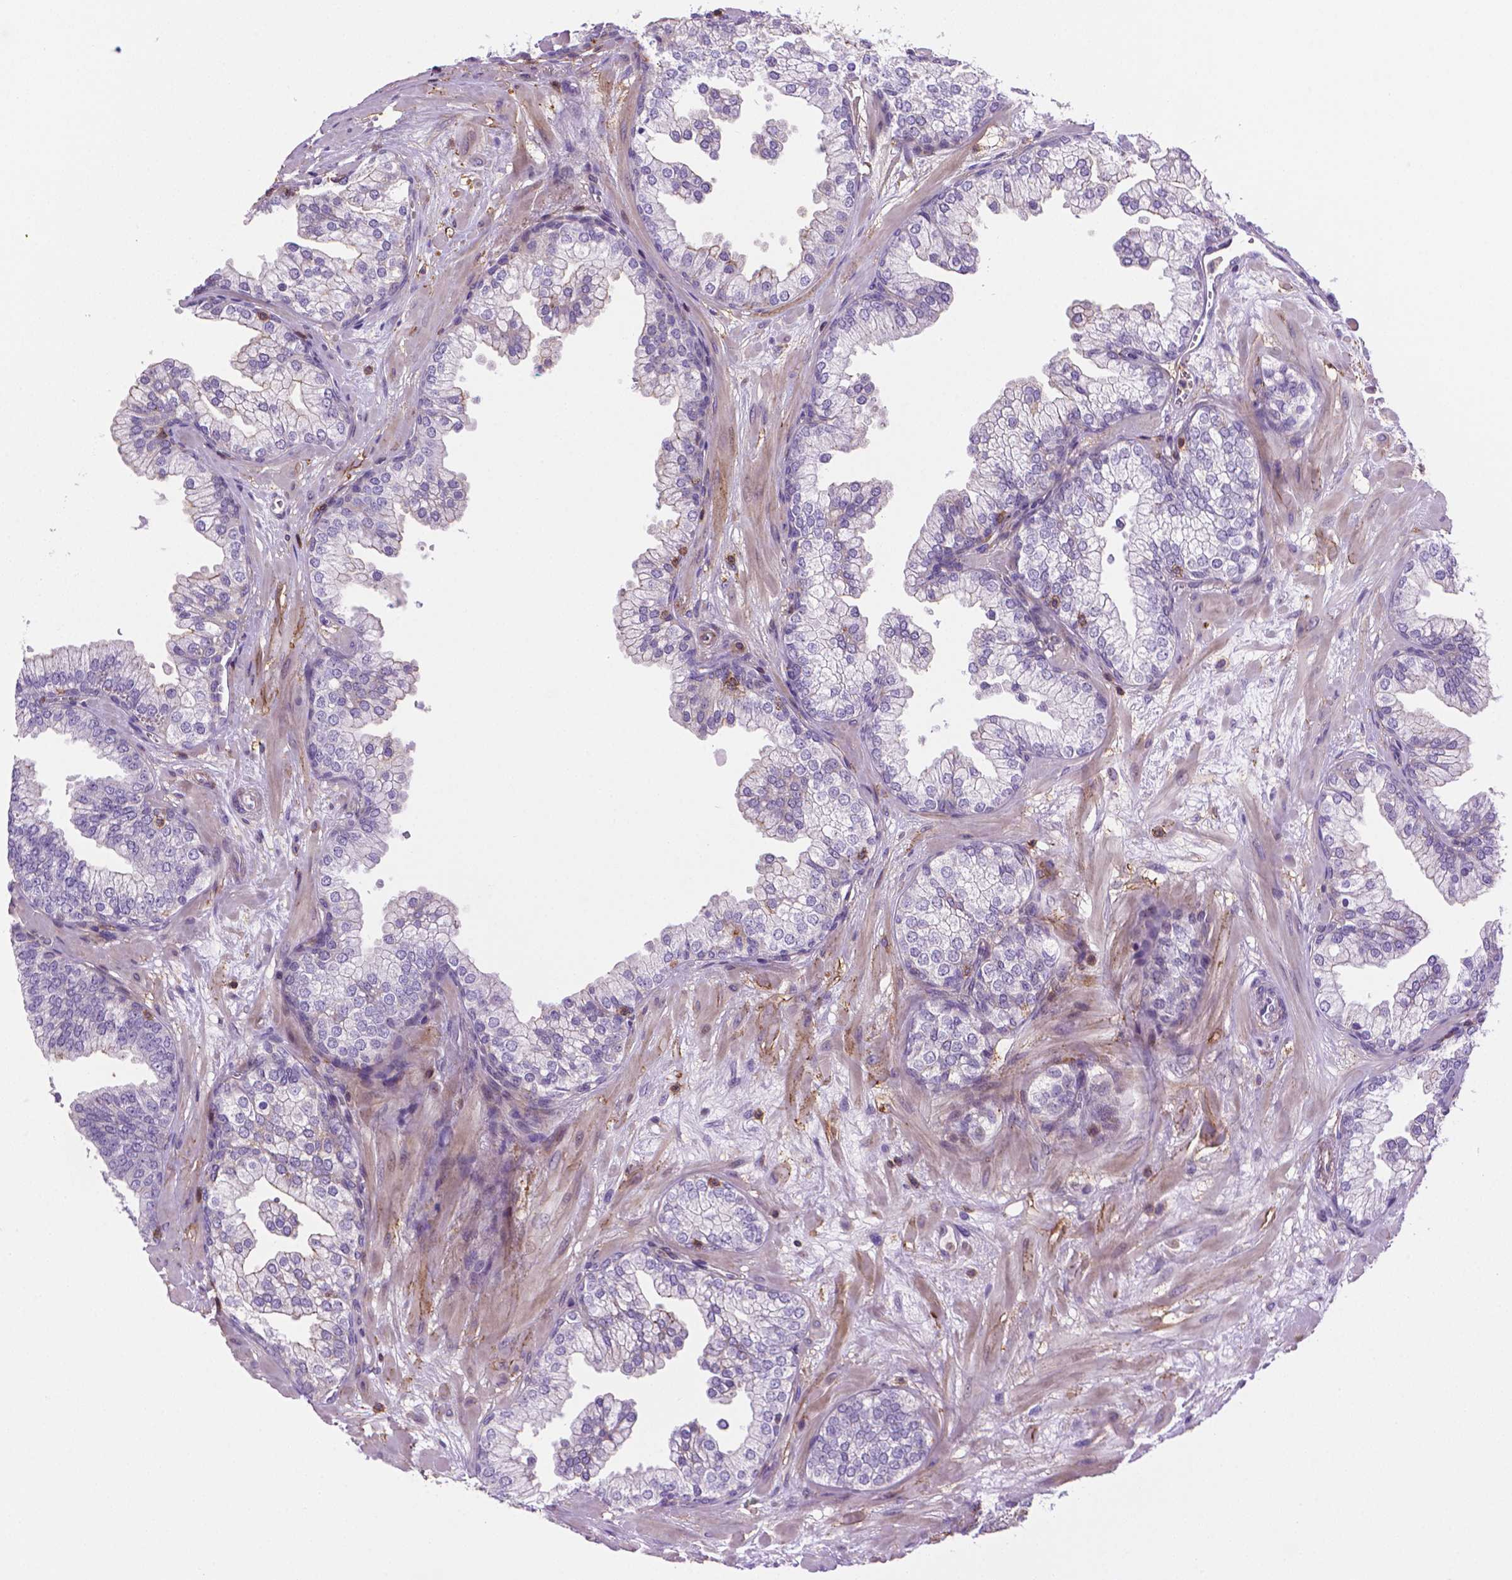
{"staining": {"intensity": "negative", "quantity": "none", "location": "none"}, "tissue": "prostate", "cell_type": "Glandular cells", "image_type": "normal", "snomed": [{"axis": "morphology", "description": "Normal tissue, NOS"}, {"axis": "topography", "description": "Prostate"}, {"axis": "topography", "description": "Peripheral nerve tissue"}], "caption": "DAB immunohistochemical staining of normal prostate reveals no significant positivity in glandular cells.", "gene": "ACAD10", "patient": {"sex": "male", "age": 61}}